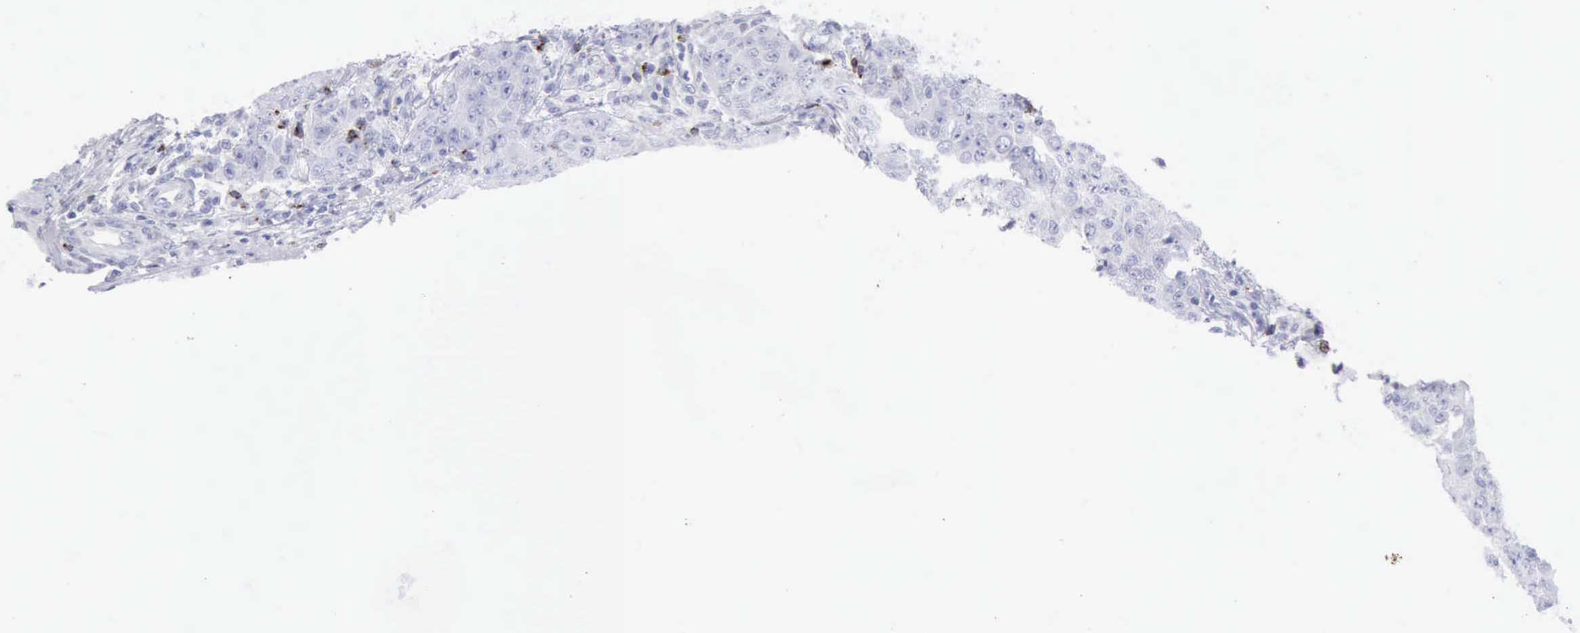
{"staining": {"intensity": "moderate", "quantity": "<25%", "location": "cytoplasmic/membranous,nuclear"}, "tissue": "lymph node", "cell_type": "Germinal center cells", "image_type": "normal", "snomed": [{"axis": "morphology", "description": "Normal tissue, NOS"}, {"axis": "topography", "description": "Lymph node"}], "caption": "Protein analysis of benign lymph node displays moderate cytoplasmic/membranous,nuclear positivity in approximately <25% of germinal center cells.", "gene": "GZMB", "patient": {"sex": "female", "age": 42}}